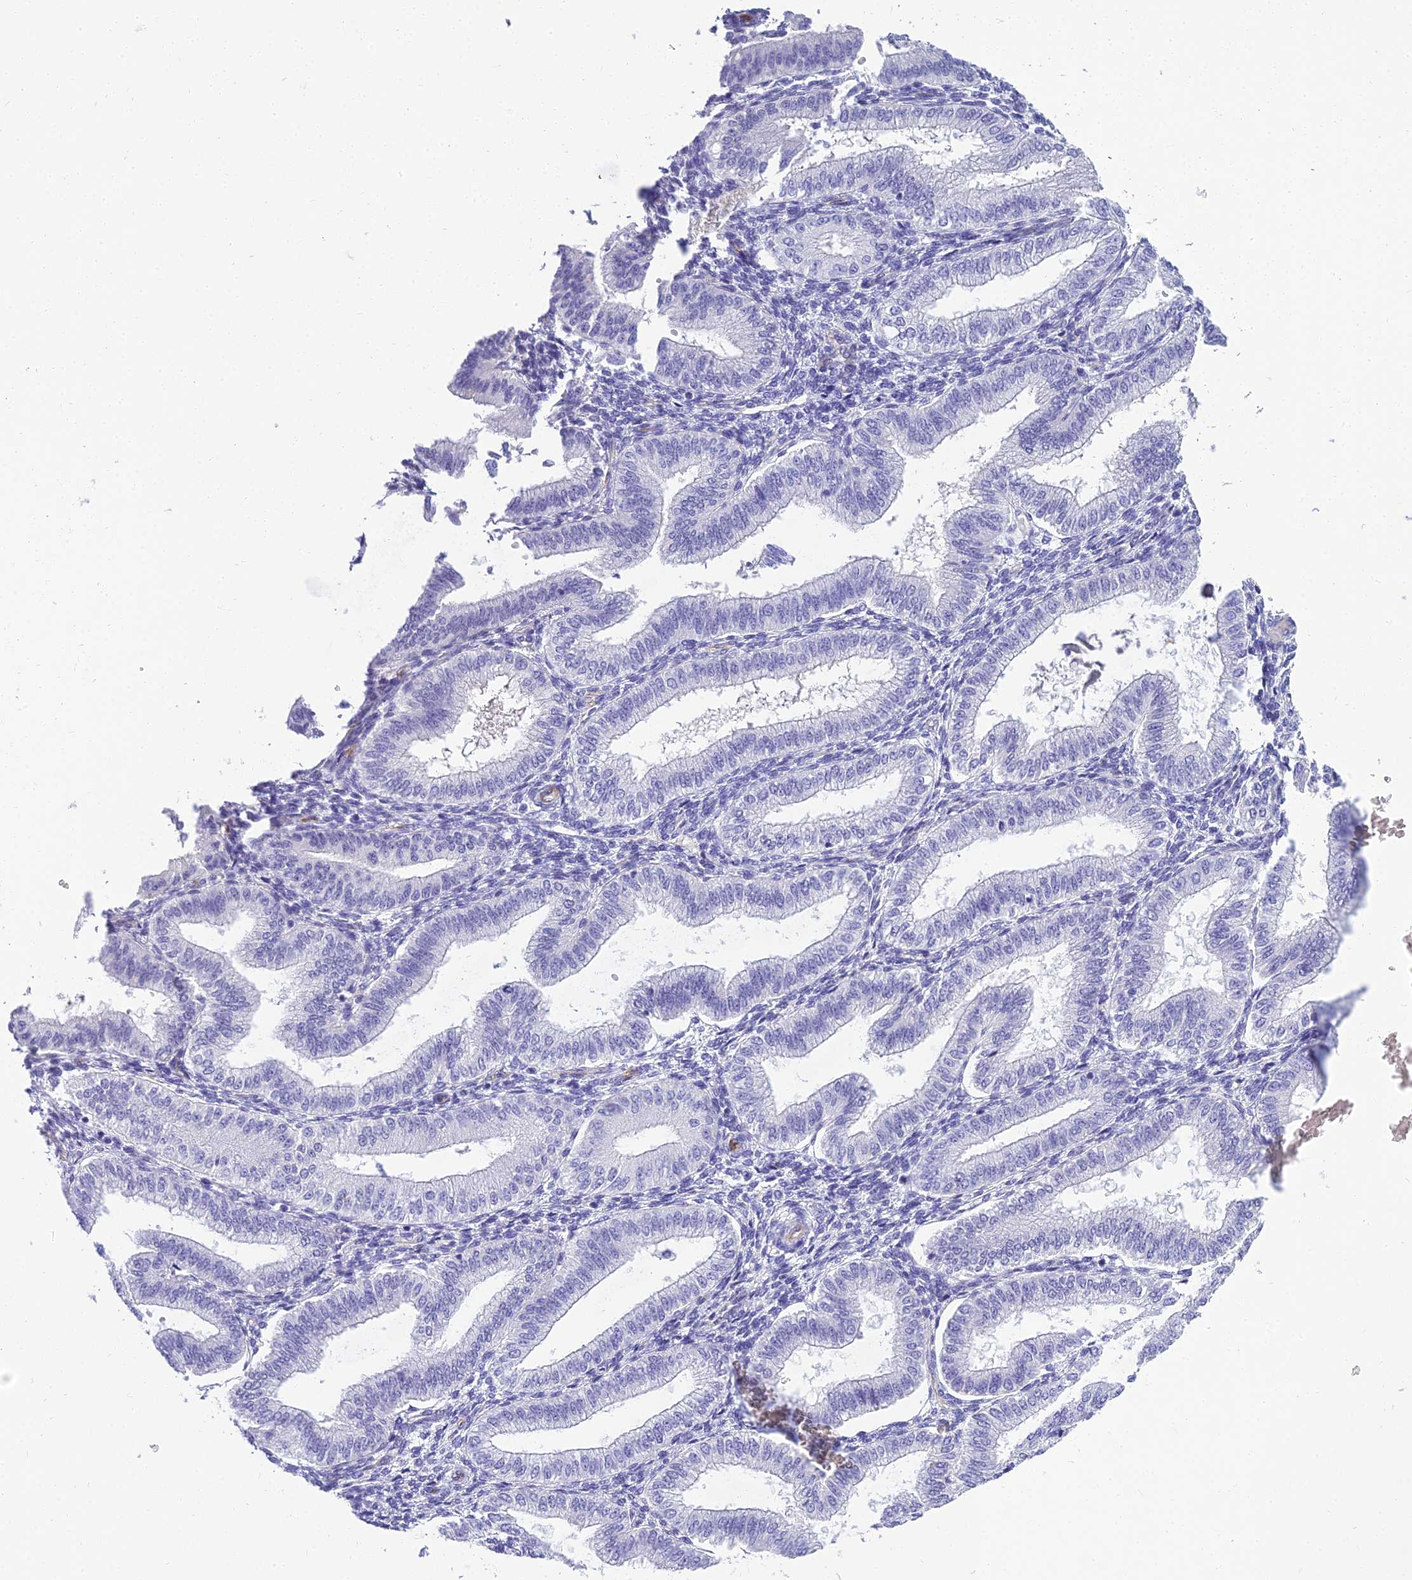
{"staining": {"intensity": "negative", "quantity": "none", "location": "none"}, "tissue": "endometrium", "cell_type": "Cells in endometrial stroma", "image_type": "normal", "snomed": [{"axis": "morphology", "description": "Normal tissue, NOS"}, {"axis": "topography", "description": "Endometrium"}], "caption": "IHC micrograph of benign endometrium stained for a protein (brown), which displays no positivity in cells in endometrial stroma.", "gene": "NINJ1", "patient": {"sex": "female", "age": 39}}